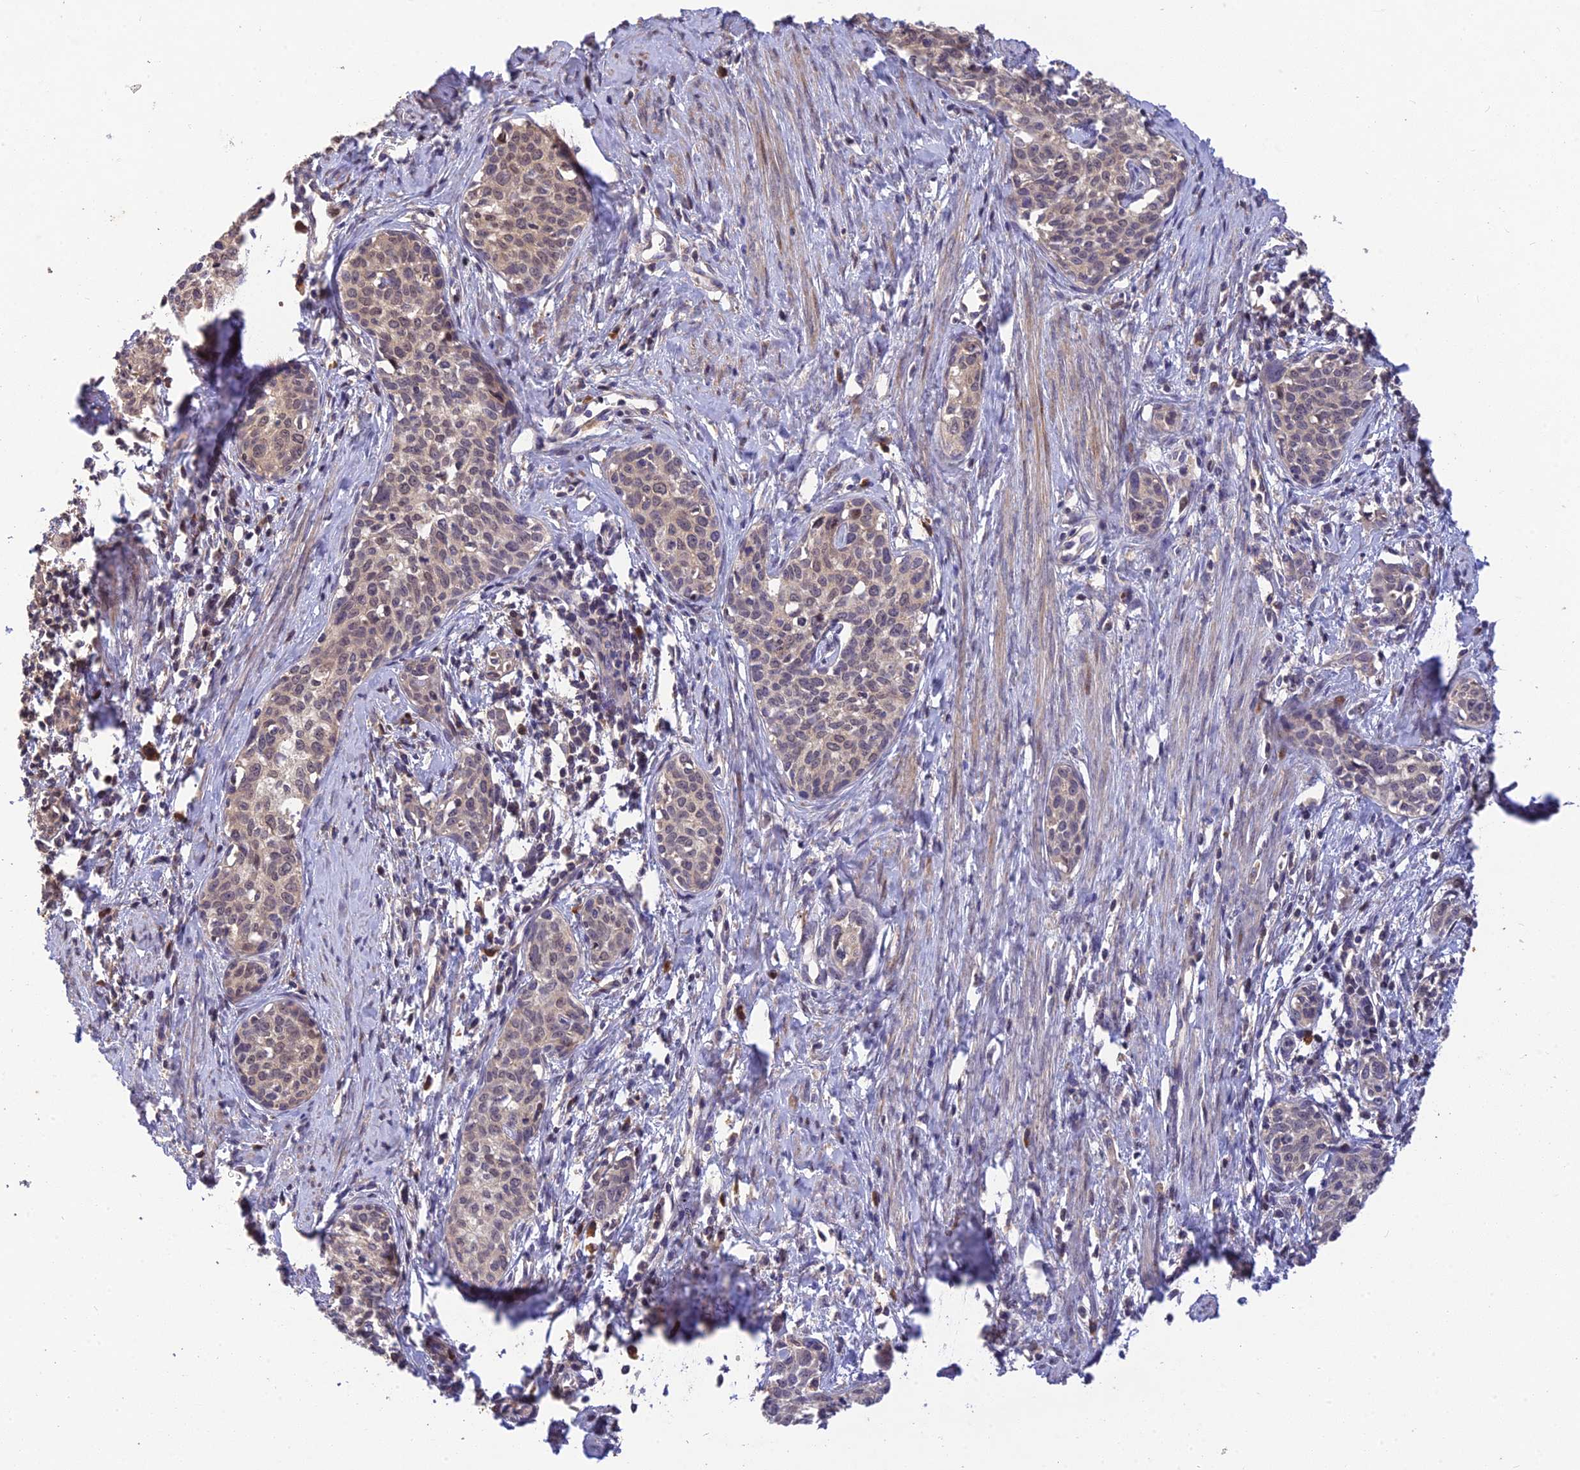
{"staining": {"intensity": "weak", "quantity": ">75%", "location": "cytoplasmic/membranous"}, "tissue": "cervical cancer", "cell_type": "Tumor cells", "image_type": "cancer", "snomed": [{"axis": "morphology", "description": "Squamous cell carcinoma, NOS"}, {"axis": "topography", "description": "Cervix"}], "caption": "Cervical cancer stained with a brown dye reveals weak cytoplasmic/membranous positive expression in approximately >75% of tumor cells.", "gene": "DENND5B", "patient": {"sex": "female", "age": 52}}